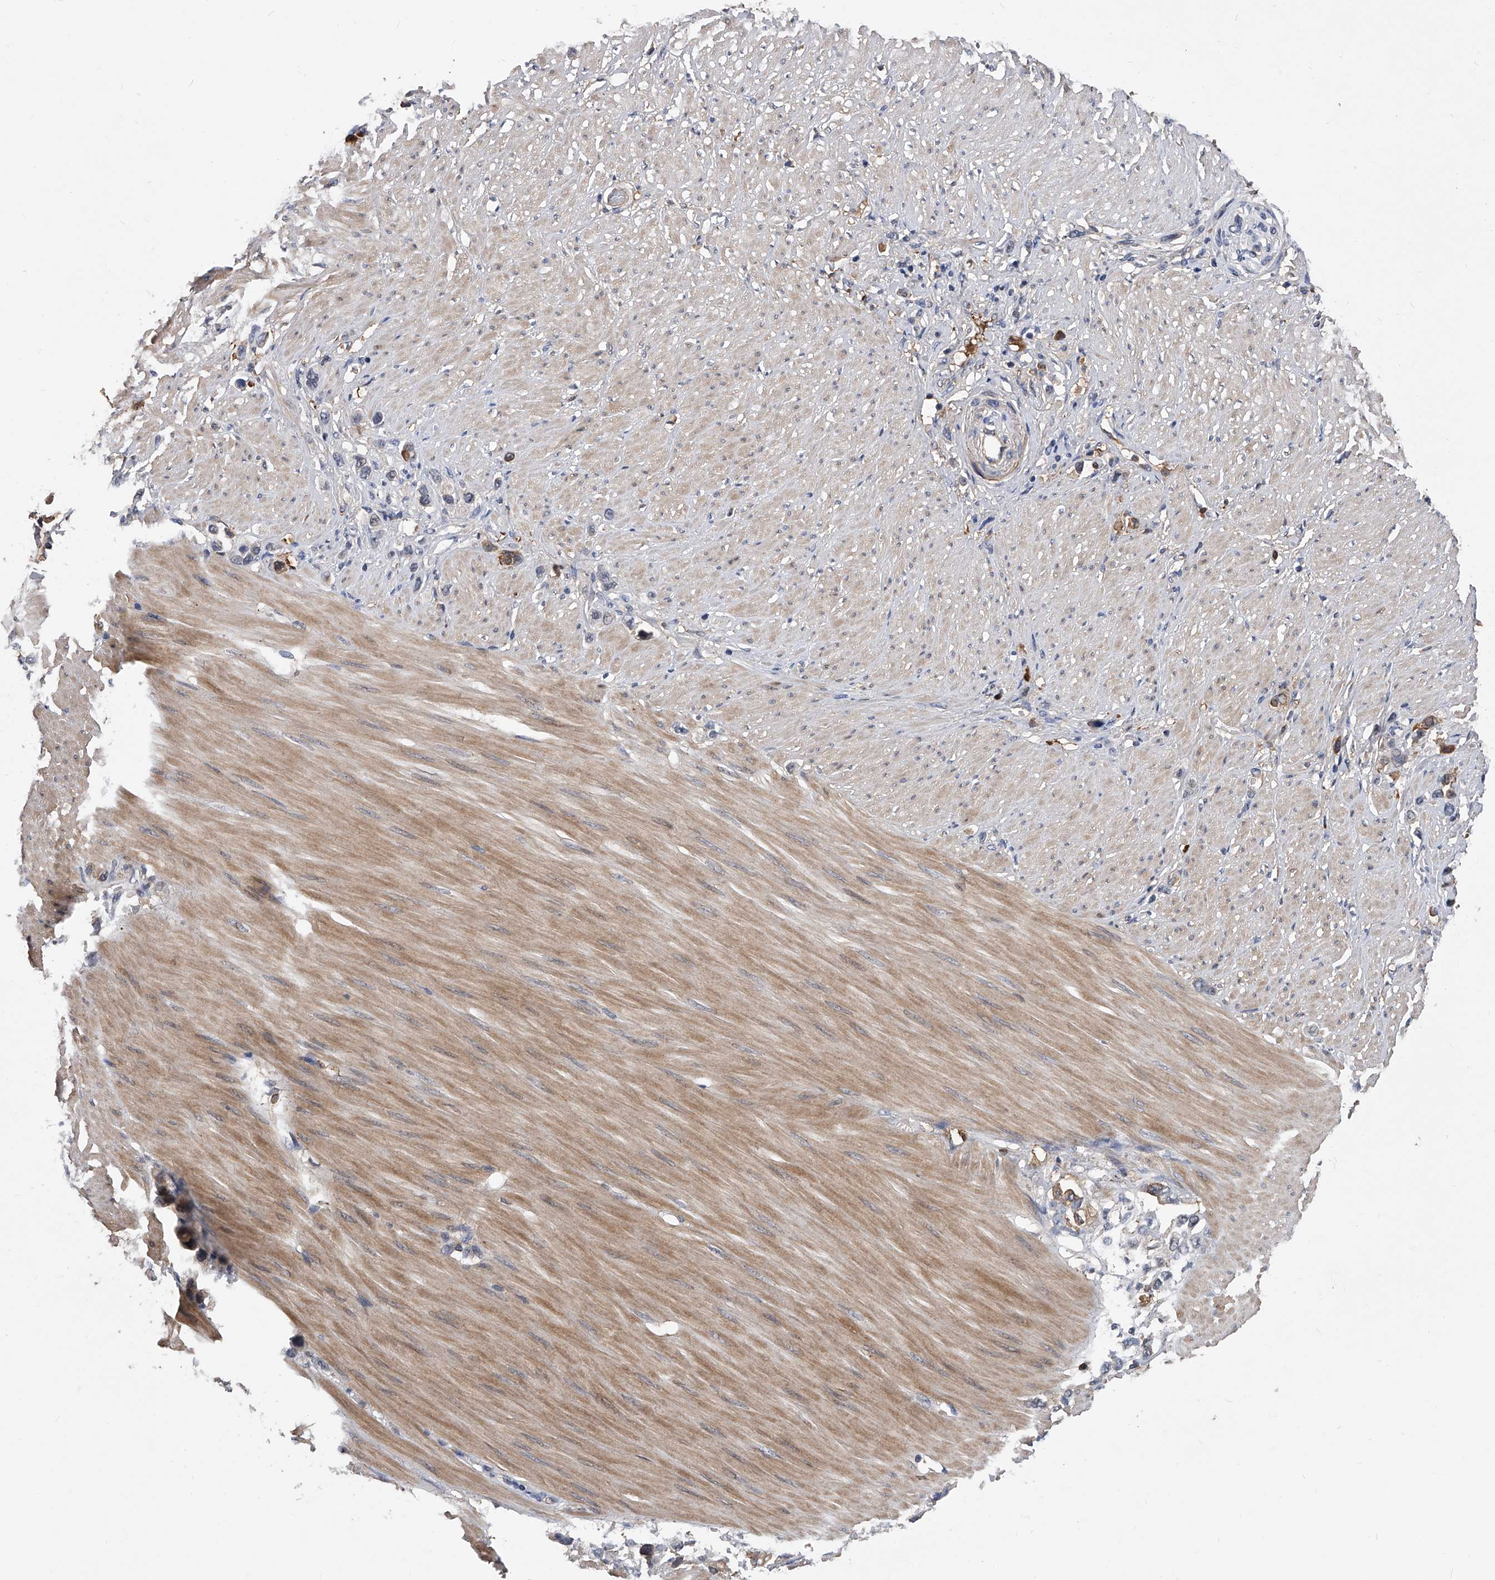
{"staining": {"intensity": "moderate", "quantity": "<25%", "location": "cytoplasmic/membranous"}, "tissue": "stomach cancer", "cell_type": "Tumor cells", "image_type": "cancer", "snomed": [{"axis": "morphology", "description": "Adenocarcinoma, NOS"}, {"axis": "topography", "description": "Stomach"}], "caption": "Human stomach adenocarcinoma stained with a brown dye reveals moderate cytoplasmic/membranous positive expression in about <25% of tumor cells.", "gene": "ZNF25", "patient": {"sex": "female", "age": 65}}